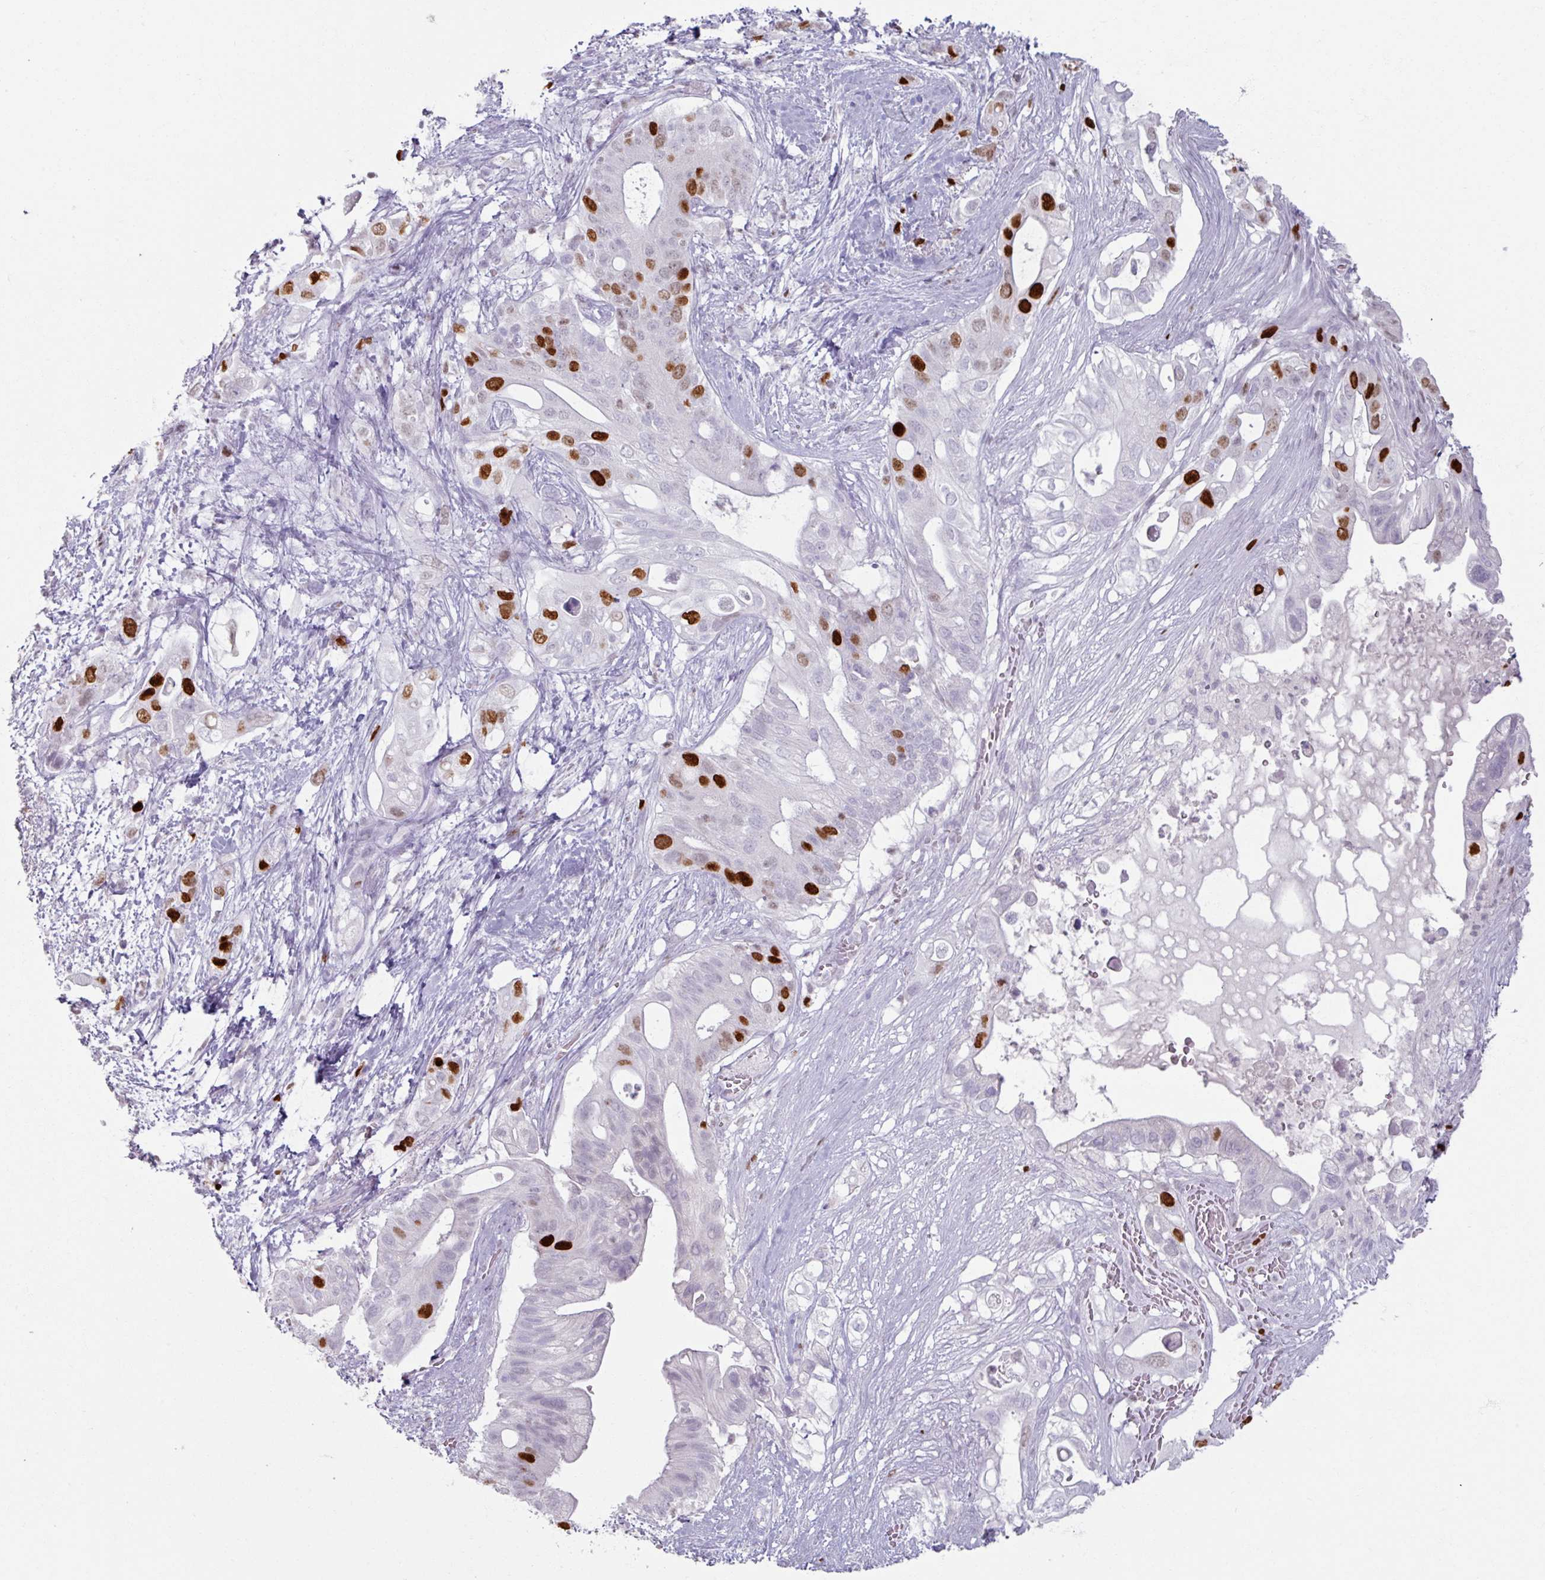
{"staining": {"intensity": "strong", "quantity": "25%-75%", "location": "nuclear"}, "tissue": "pancreatic cancer", "cell_type": "Tumor cells", "image_type": "cancer", "snomed": [{"axis": "morphology", "description": "Adenocarcinoma, NOS"}, {"axis": "topography", "description": "Pancreas"}], "caption": "Immunohistochemical staining of pancreatic cancer exhibits high levels of strong nuclear staining in about 25%-75% of tumor cells. Using DAB (3,3'-diaminobenzidine) (brown) and hematoxylin (blue) stains, captured at high magnification using brightfield microscopy.", "gene": "ATAD2", "patient": {"sex": "female", "age": 72}}